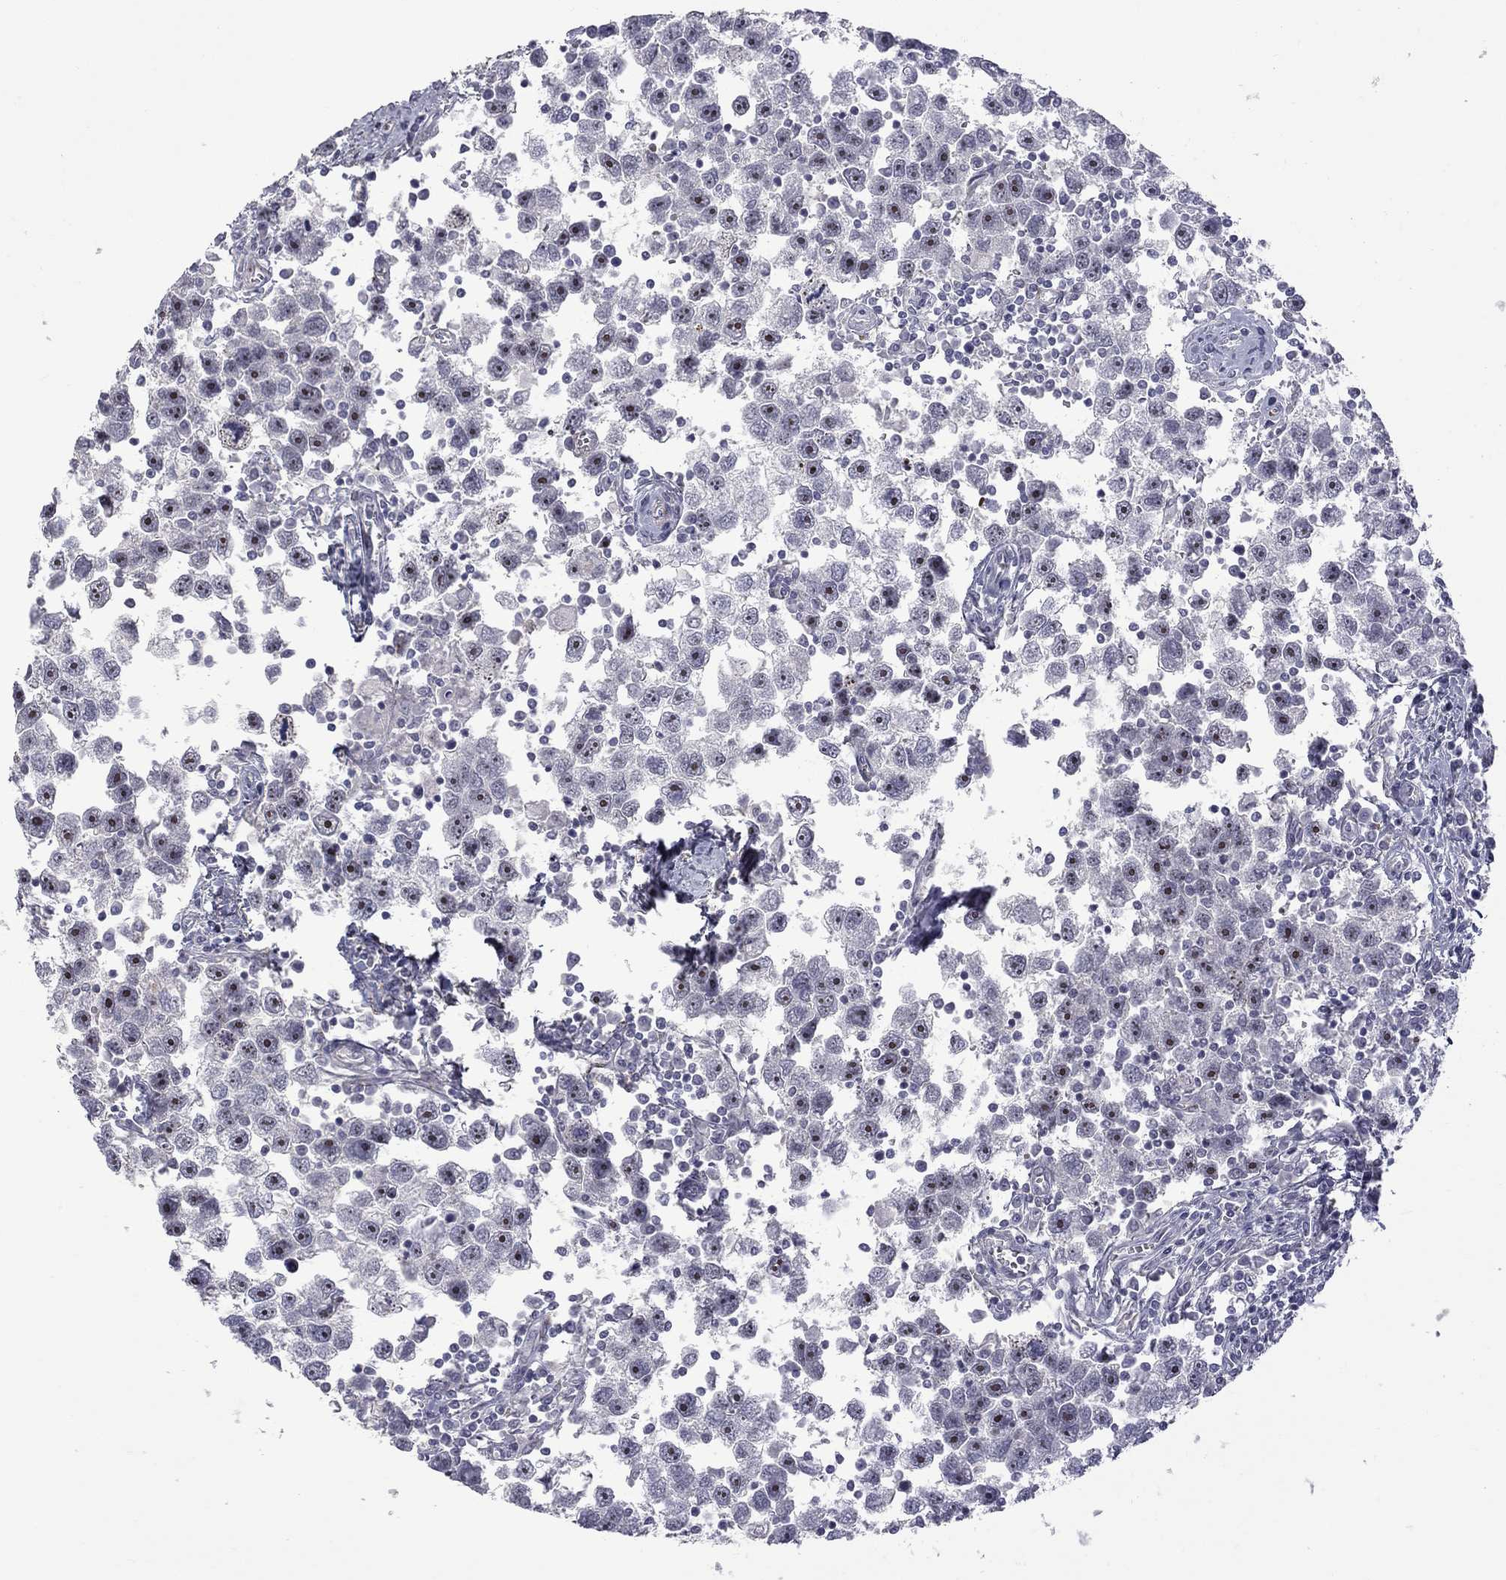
{"staining": {"intensity": "strong", "quantity": ">75%", "location": "nuclear"}, "tissue": "testis cancer", "cell_type": "Tumor cells", "image_type": "cancer", "snomed": [{"axis": "morphology", "description": "Seminoma, NOS"}, {"axis": "topography", "description": "Testis"}], "caption": "Immunohistochemical staining of seminoma (testis) reveals high levels of strong nuclear positivity in approximately >75% of tumor cells.", "gene": "GSG1L", "patient": {"sex": "male", "age": 30}}